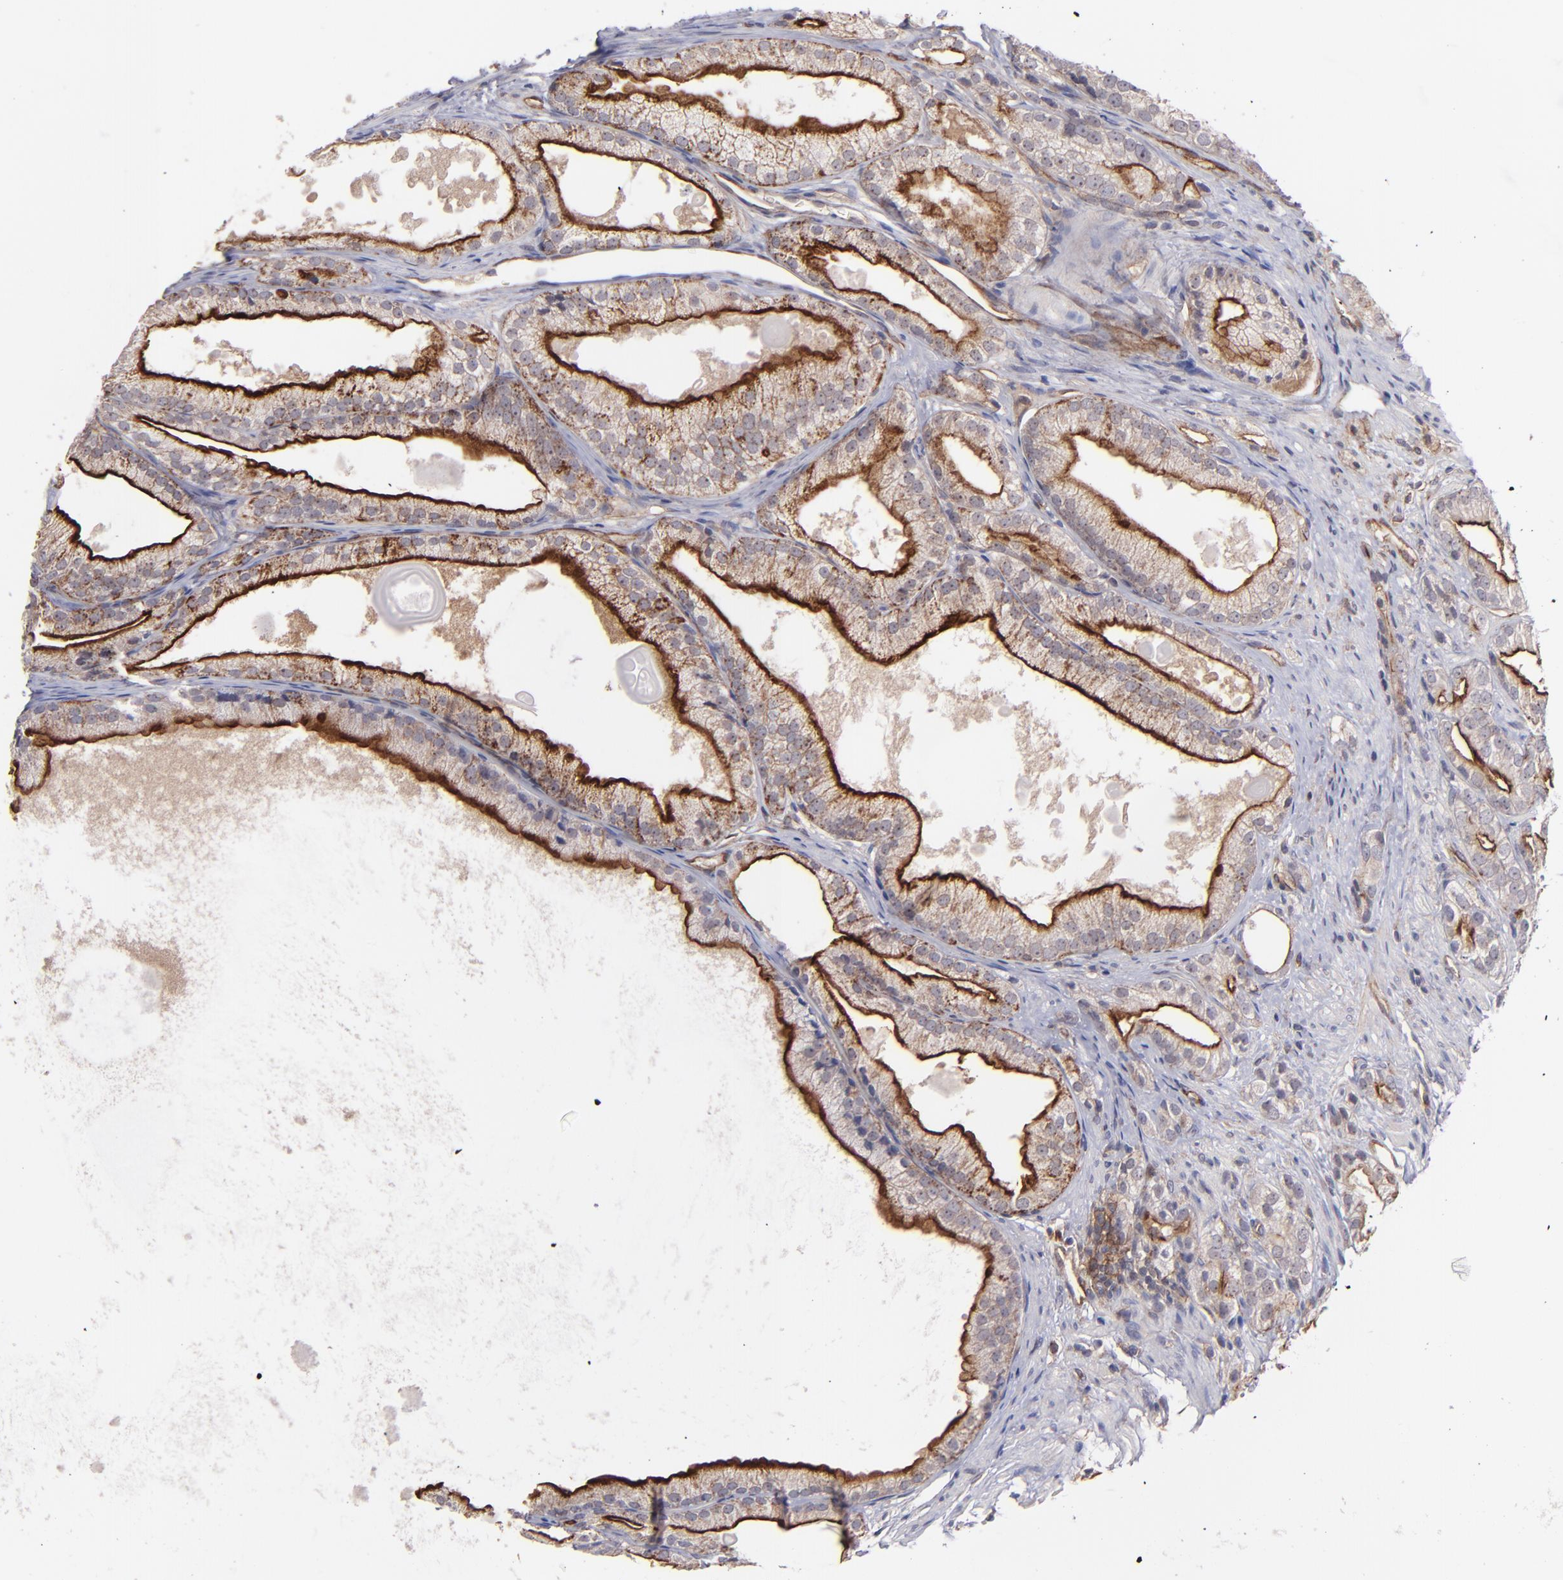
{"staining": {"intensity": "strong", "quantity": ">75%", "location": "cytoplasmic/membranous"}, "tissue": "prostate cancer", "cell_type": "Tumor cells", "image_type": "cancer", "snomed": [{"axis": "morphology", "description": "Adenocarcinoma, Low grade"}, {"axis": "topography", "description": "Prostate"}], "caption": "IHC histopathology image of human prostate cancer stained for a protein (brown), which shows high levels of strong cytoplasmic/membranous positivity in approximately >75% of tumor cells.", "gene": "ICAM1", "patient": {"sex": "male", "age": 69}}